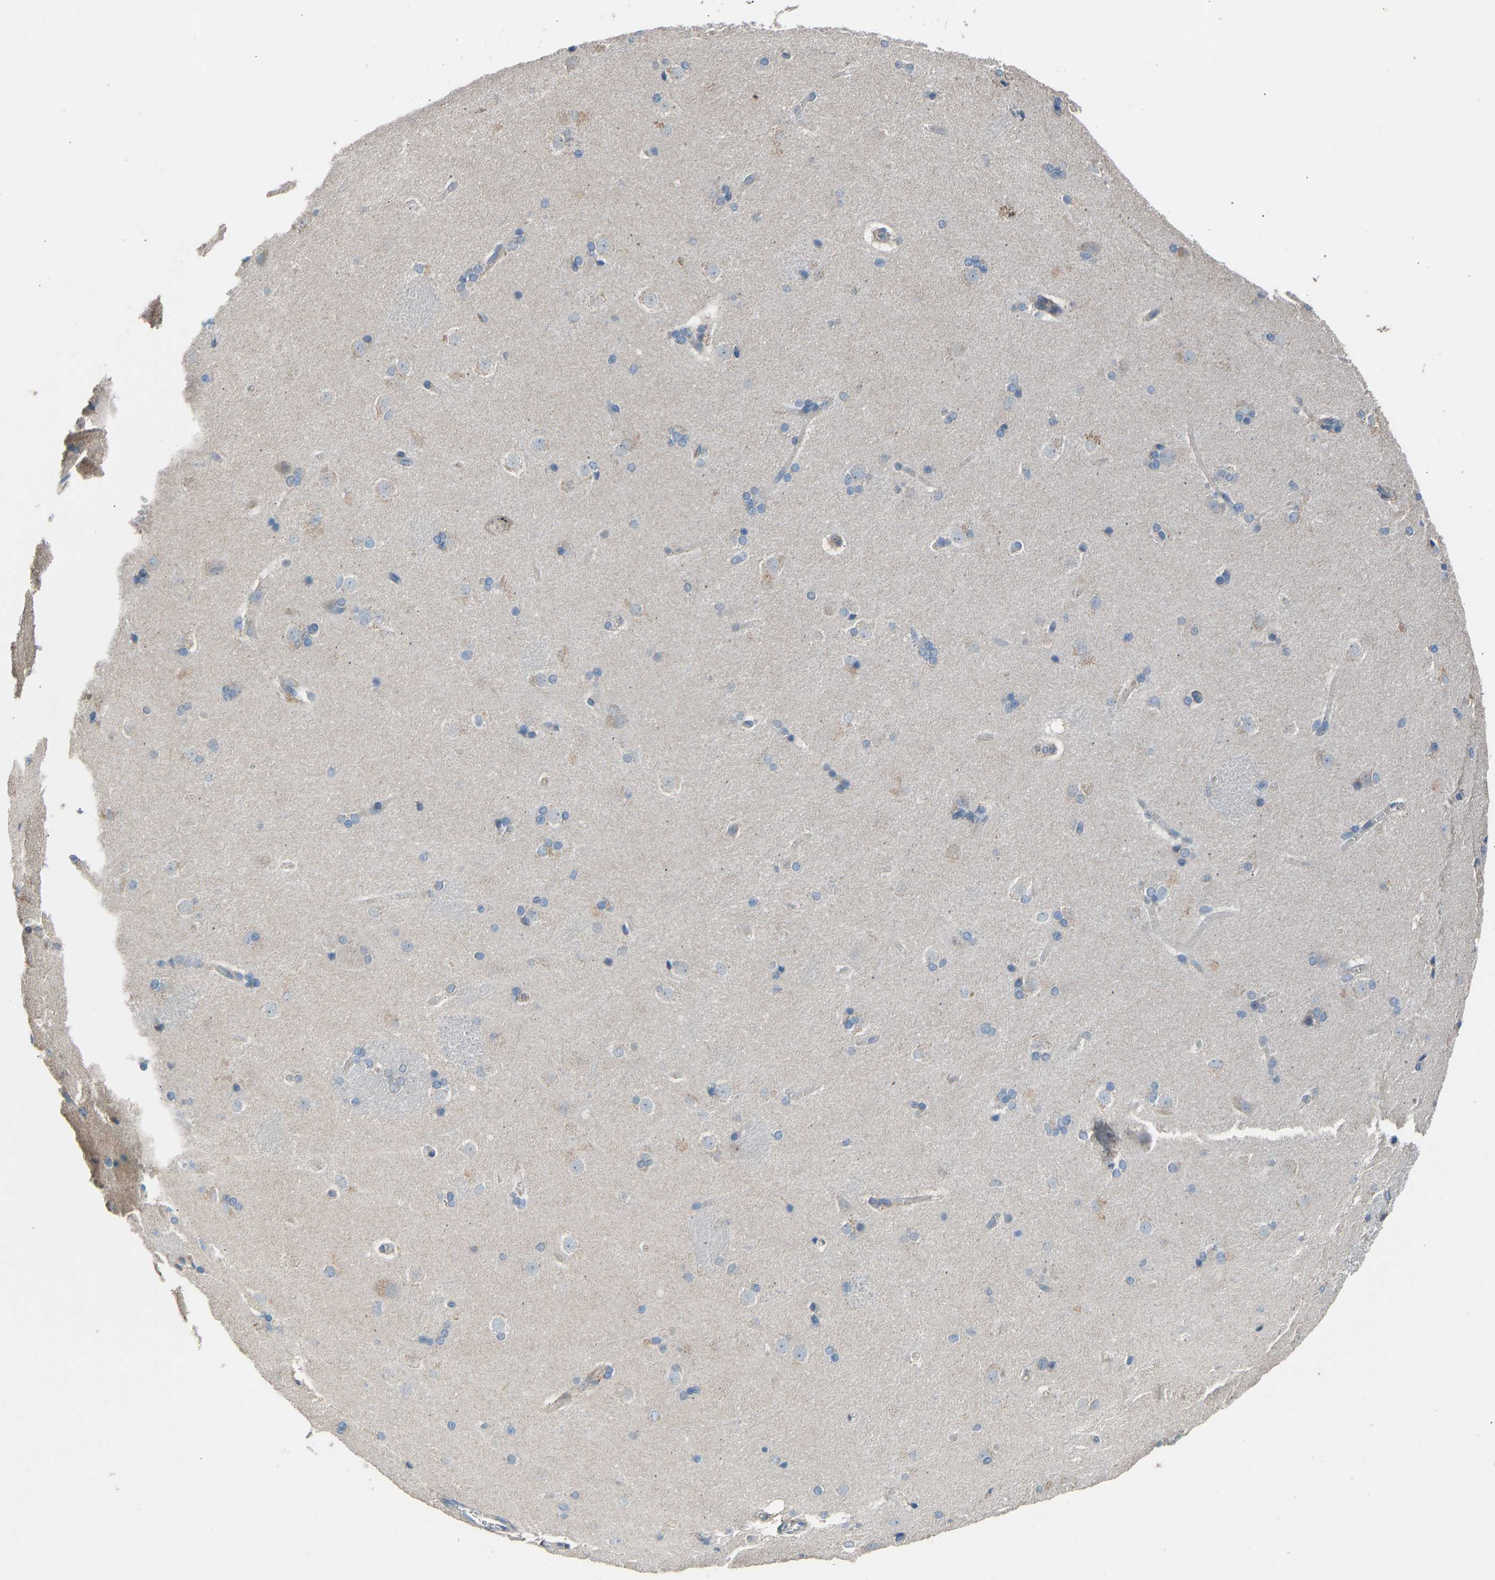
{"staining": {"intensity": "negative", "quantity": "none", "location": "none"}, "tissue": "caudate", "cell_type": "Glial cells", "image_type": "normal", "snomed": [{"axis": "morphology", "description": "Normal tissue, NOS"}, {"axis": "topography", "description": "Lateral ventricle wall"}], "caption": "Caudate stained for a protein using IHC reveals no staining glial cells.", "gene": "TGFBR3", "patient": {"sex": "female", "age": 19}}